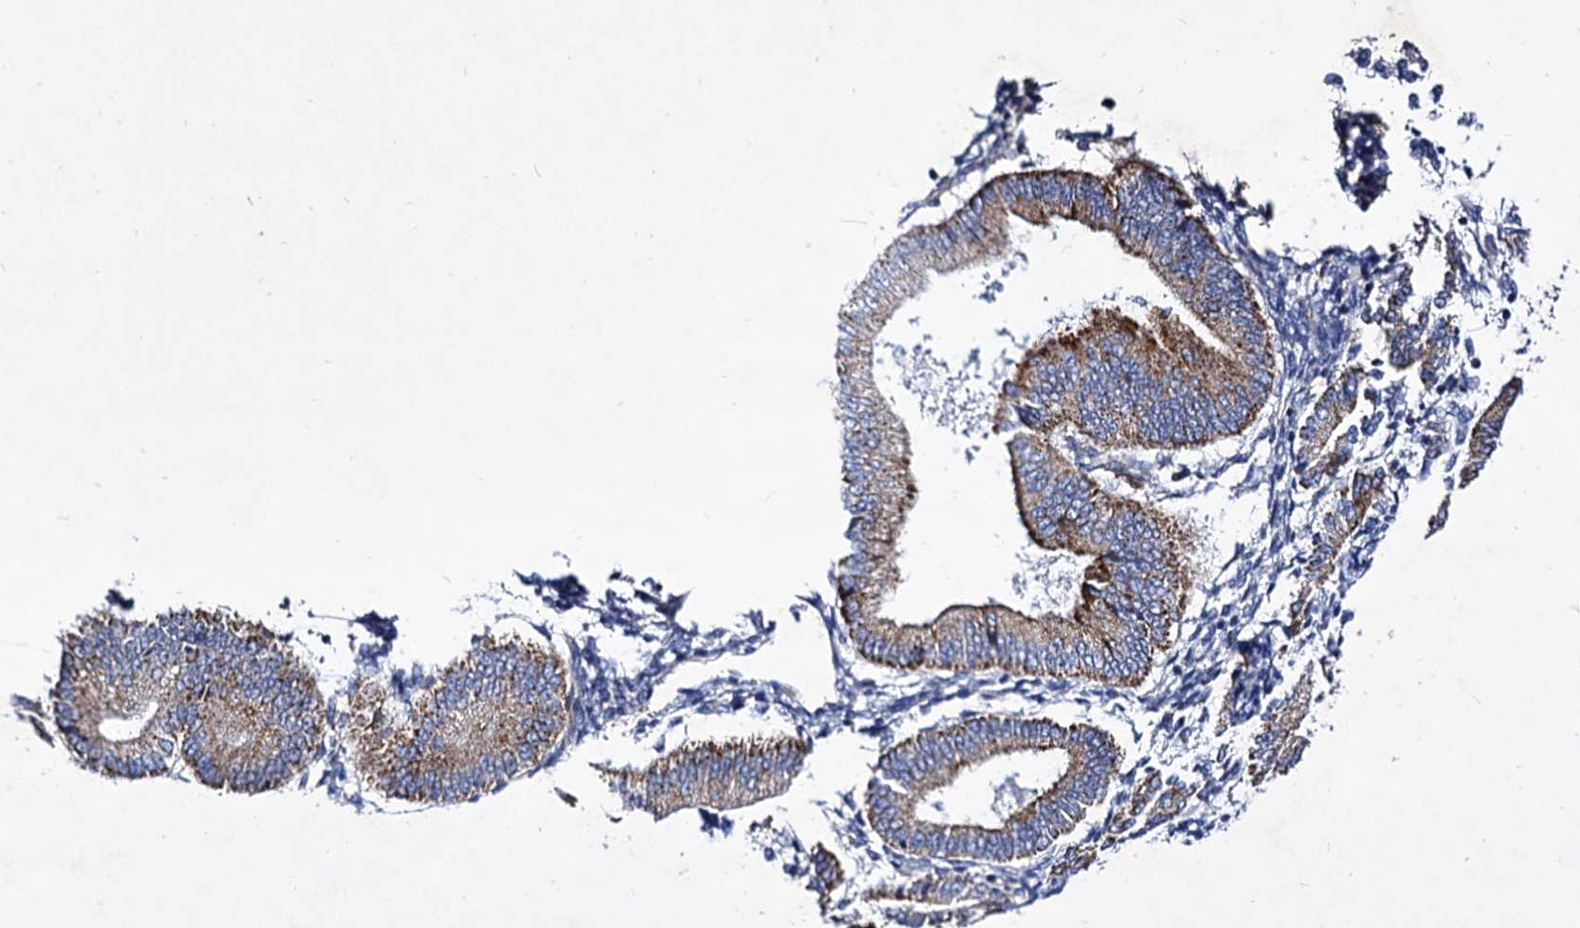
{"staining": {"intensity": "moderate", "quantity": "<25%", "location": "cytoplasmic/membranous"}, "tissue": "endometrium", "cell_type": "Cells in endometrial stroma", "image_type": "normal", "snomed": [{"axis": "morphology", "description": "Normal tissue, NOS"}, {"axis": "topography", "description": "Endometrium"}], "caption": "Moderate cytoplasmic/membranous expression is present in approximately <25% of cells in endometrial stroma in benign endometrium.", "gene": "ACAD9", "patient": {"sex": "female", "age": 39}}